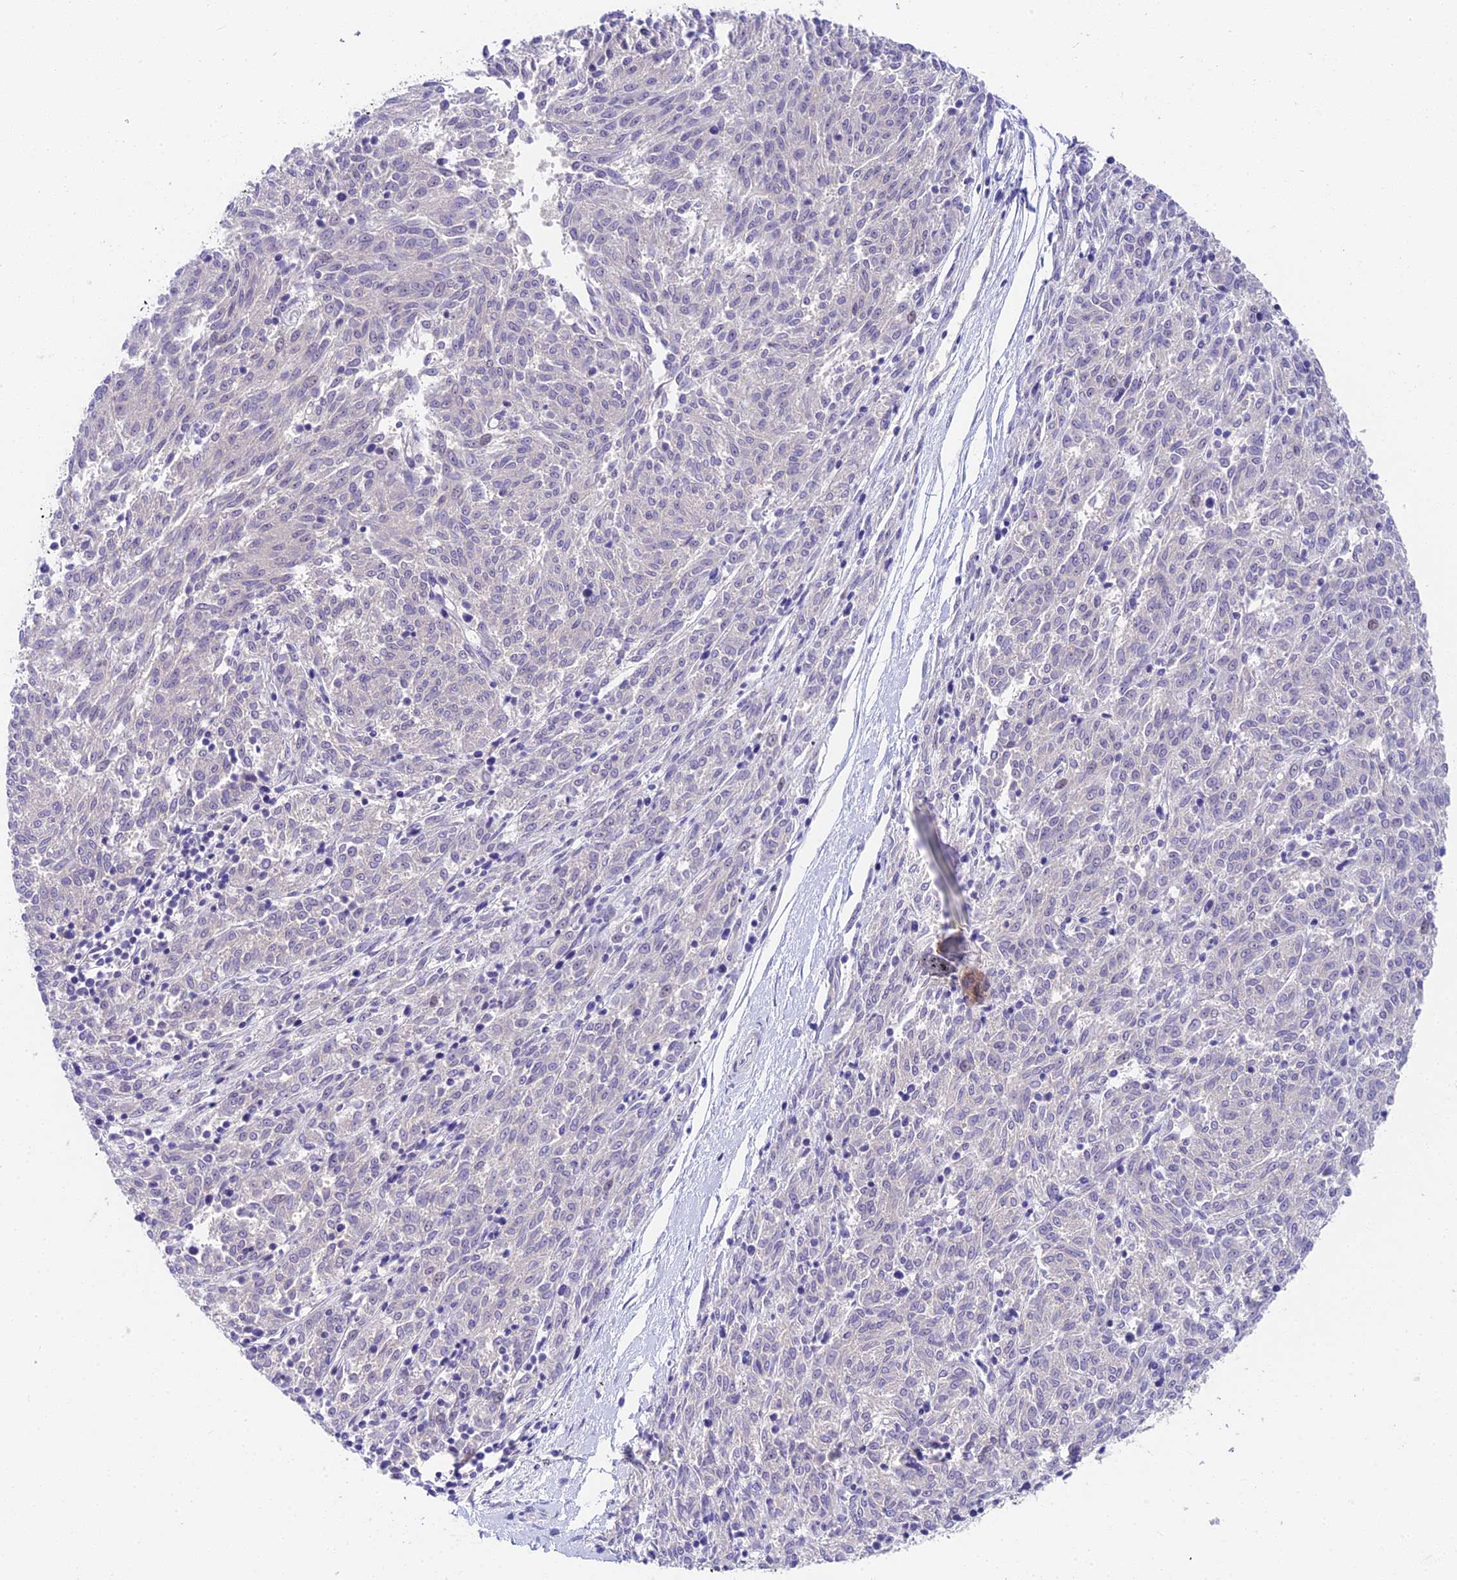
{"staining": {"intensity": "negative", "quantity": "none", "location": "none"}, "tissue": "melanoma", "cell_type": "Tumor cells", "image_type": "cancer", "snomed": [{"axis": "morphology", "description": "Malignant melanoma, NOS"}, {"axis": "topography", "description": "Skin"}], "caption": "Immunohistochemistry photomicrograph of neoplastic tissue: human malignant melanoma stained with DAB (3,3'-diaminobenzidine) demonstrates no significant protein positivity in tumor cells.", "gene": "MIDN", "patient": {"sex": "female", "age": 72}}